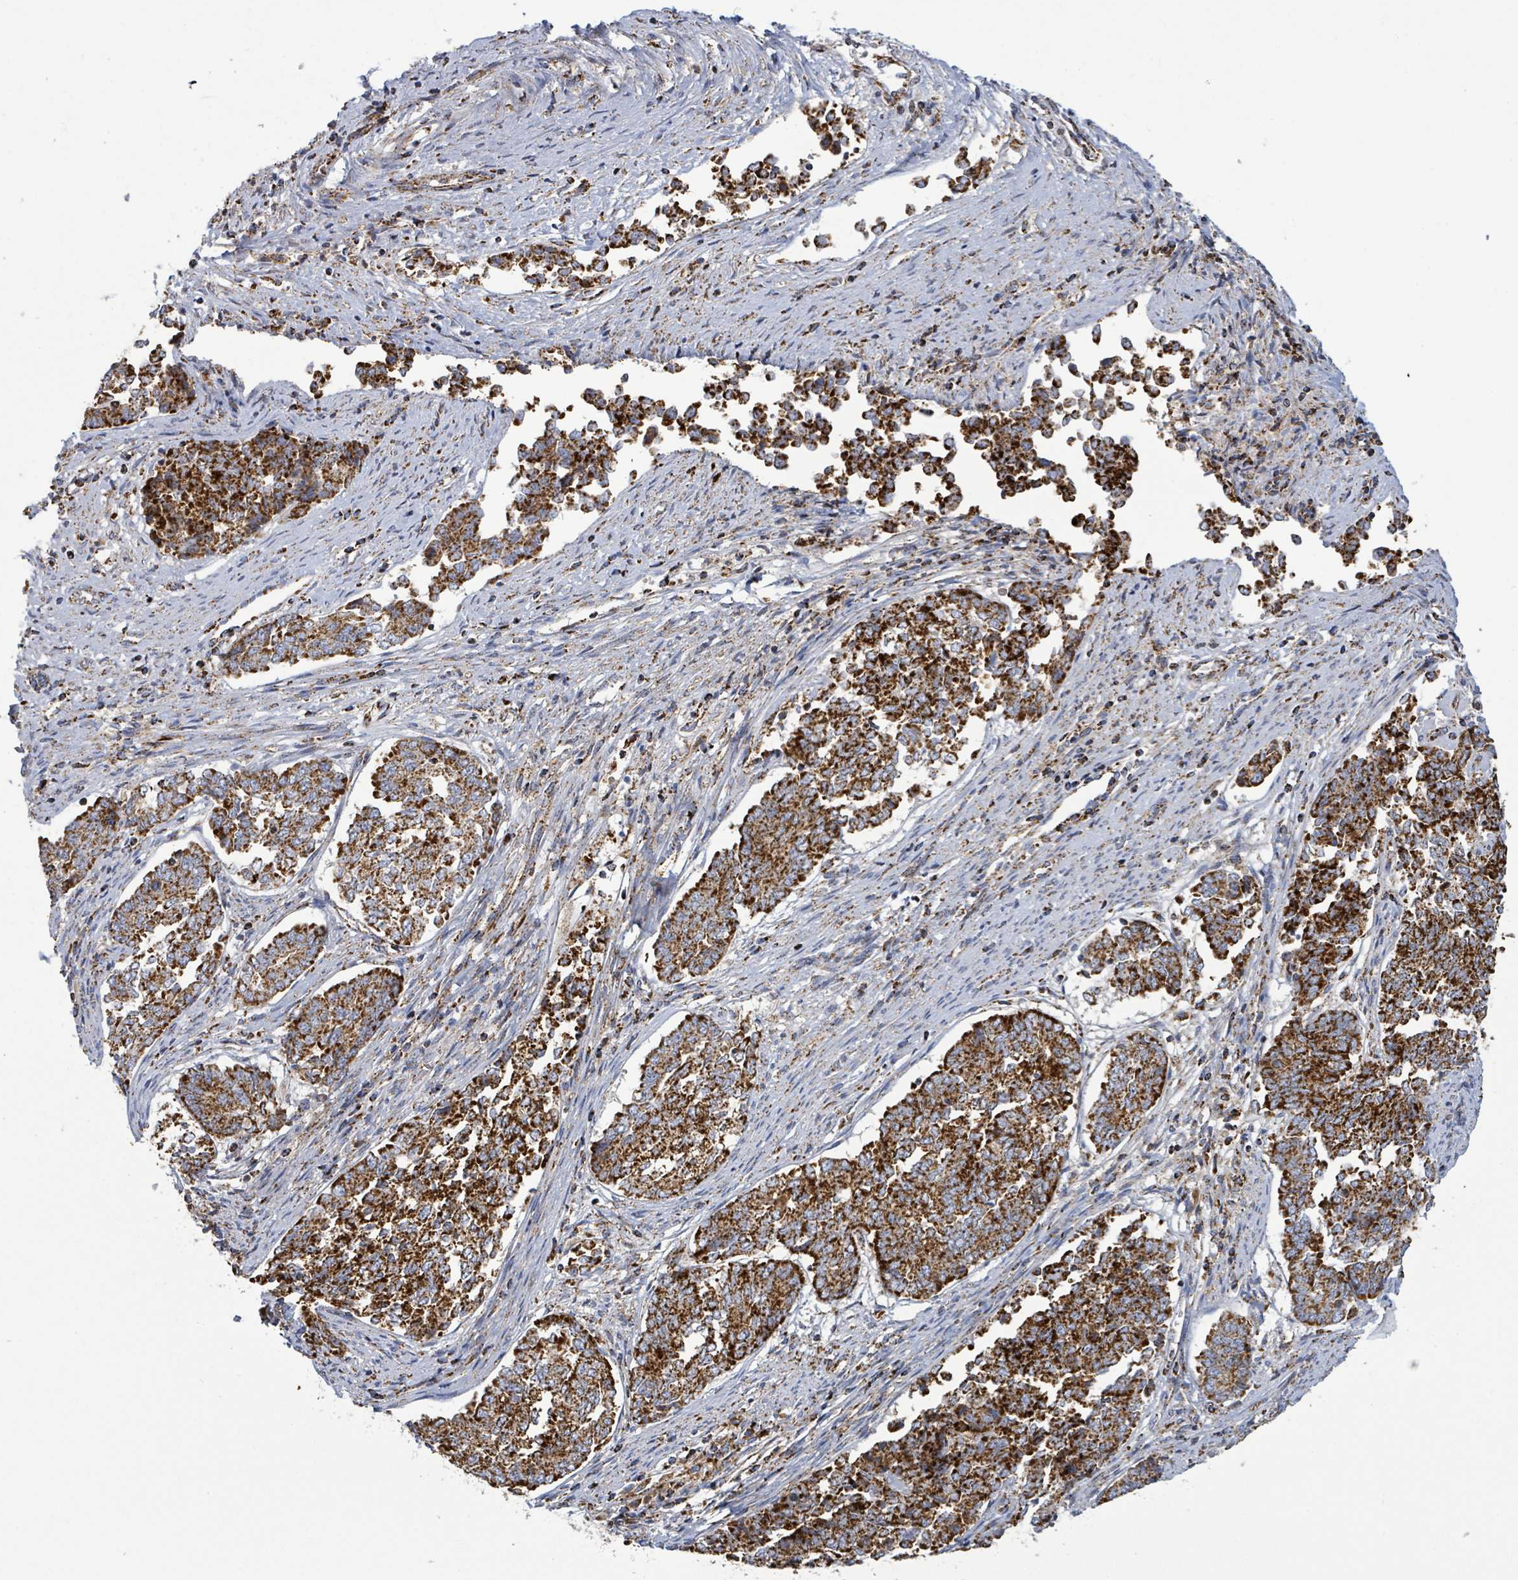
{"staining": {"intensity": "strong", "quantity": ">75%", "location": "cytoplasmic/membranous"}, "tissue": "endometrial cancer", "cell_type": "Tumor cells", "image_type": "cancer", "snomed": [{"axis": "morphology", "description": "Adenocarcinoma, NOS"}, {"axis": "topography", "description": "Endometrium"}], "caption": "The histopathology image displays a brown stain indicating the presence of a protein in the cytoplasmic/membranous of tumor cells in endometrial adenocarcinoma. The protein is shown in brown color, while the nuclei are stained blue.", "gene": "SUCLG2", "patient": {"sex": "female", "age": 80}}